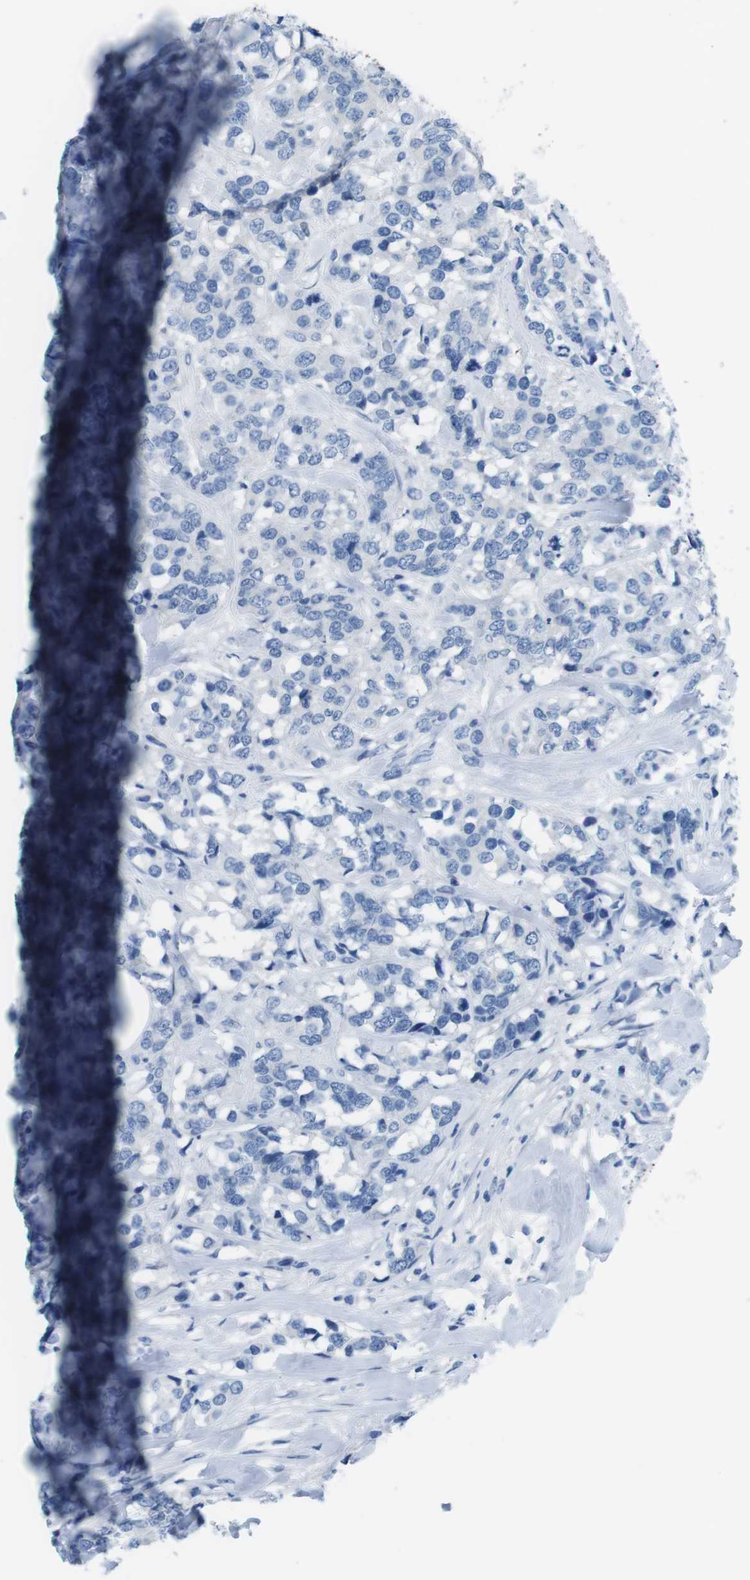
{"staining": {"intensity": "negative", "quantity": "none", "location": "none"}, "tissue": "breast cancer", "cell_type": "Tumor cells", "image_type": "cancer", "snomed": [{"axis": "morphology", "description": "Lobular carcinoma"}, {"axis": "topography", "description": "Breast"}], "caption": "Tumor cells show no significant protein positivity in breast cancer (lobular carcinoma). Brightfield microscopy of immunohistochemistry (IHC) stained with DAB (3,3'-diaminobenzidine) (brown) and hematoxylin (blue), captured at high magnification.", "gene": "MUC2", "patient": {"sex": "female", "age": 59}}